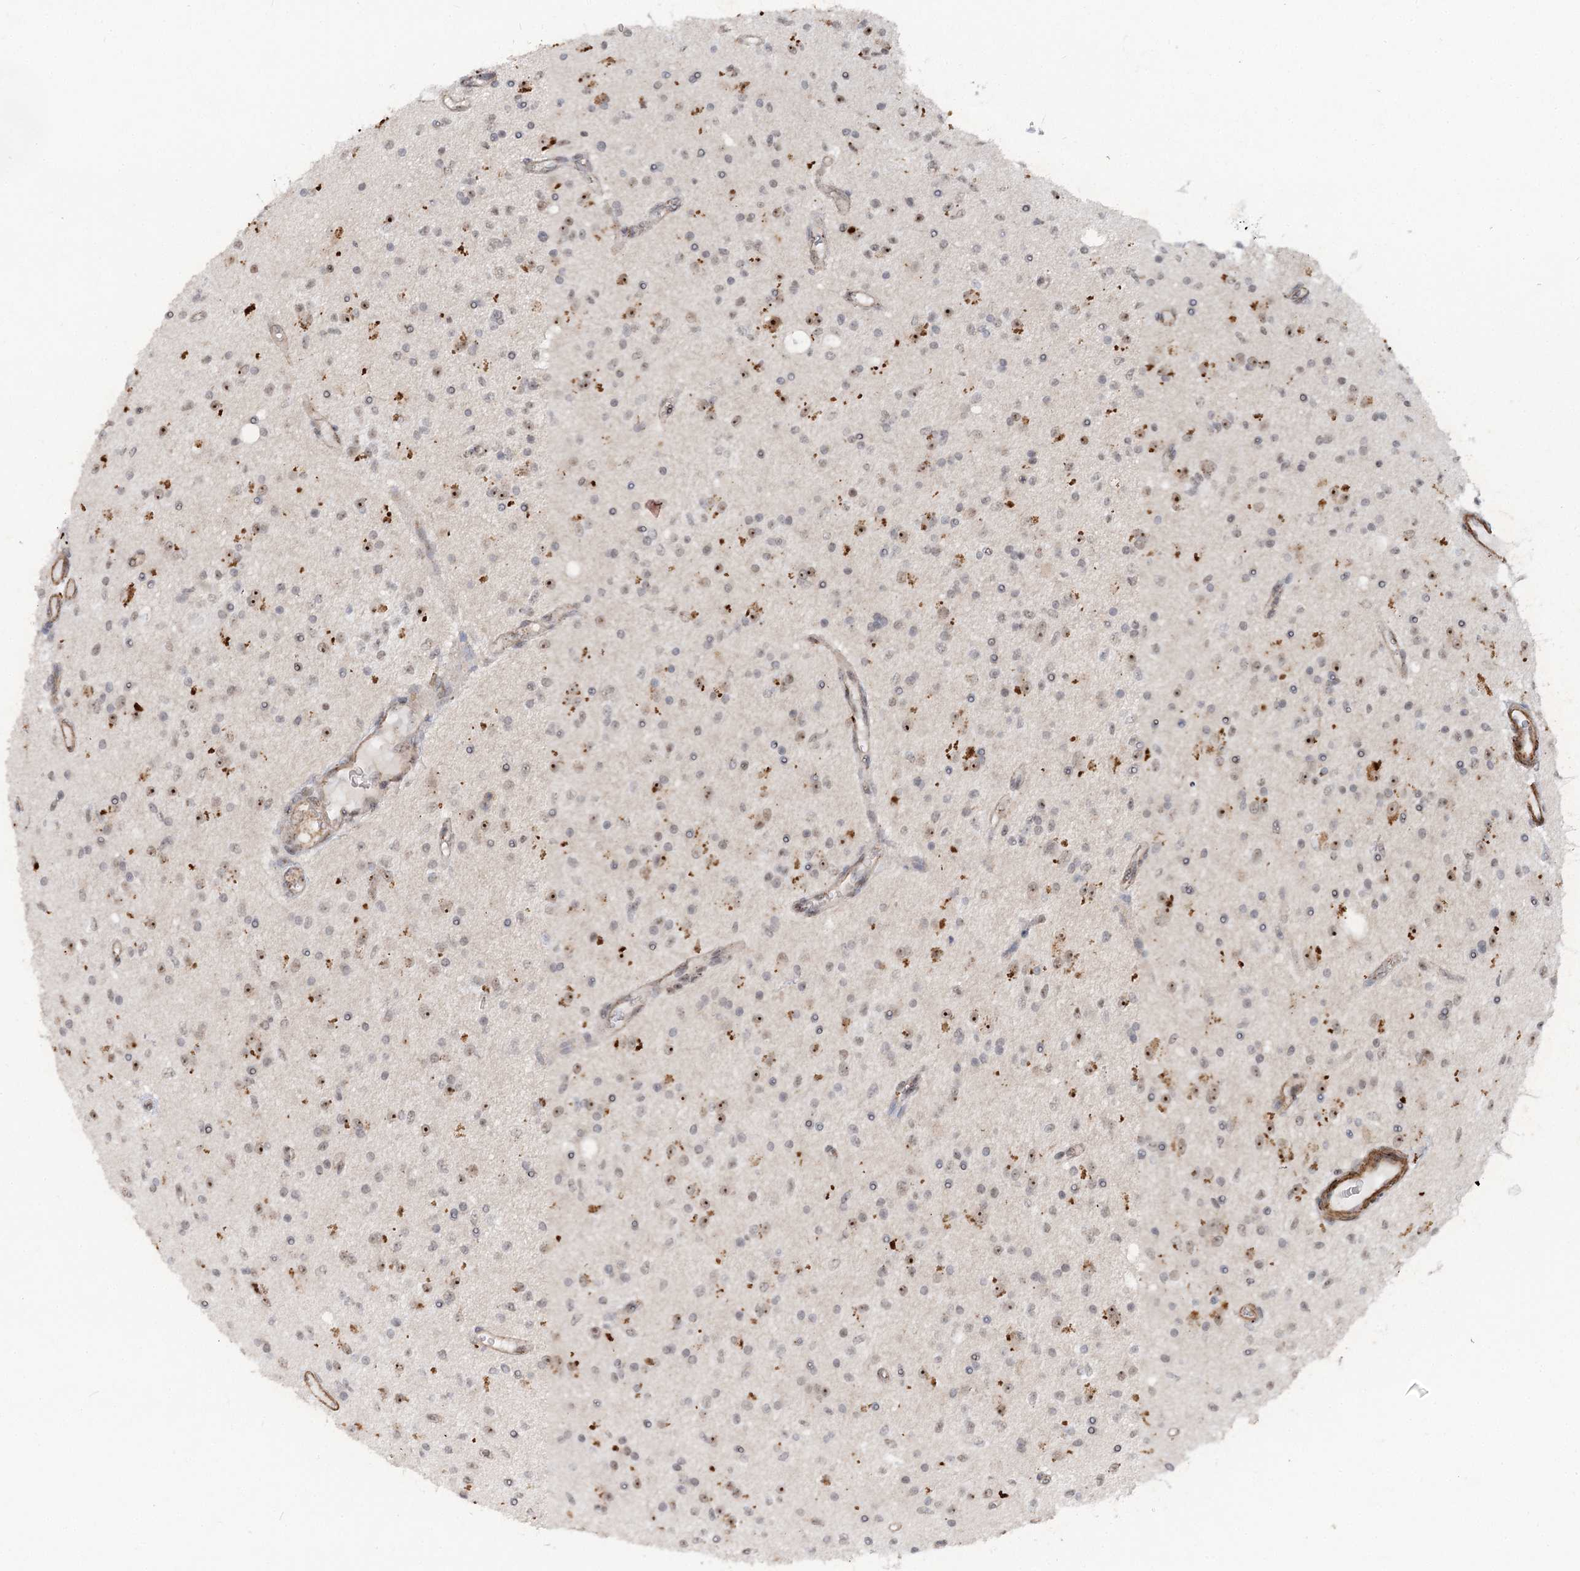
{"staining": {"intensity": "moderate", "quantity": "<25%", "location": "cytoplasmic/membranous,nuclear"}, "tissue": "glioma", "cell_type": "Tumor cells", "image_type": "cancer", "snomed": [{"axis": "morphology", "description": "Glioma, malignant, High grade"}, {"axis": "topography", "description": "Brain"}], "caption": "IHC of human glioma exhibits low levels of moderate cytoplasmic/membranous and nuclear positivity in about <25% of tumor cells. (DAB IHC with brightfield microscopy, high magnification).", "gene": "GNL3L", "patient": {"sex": "male", "age": 34}}